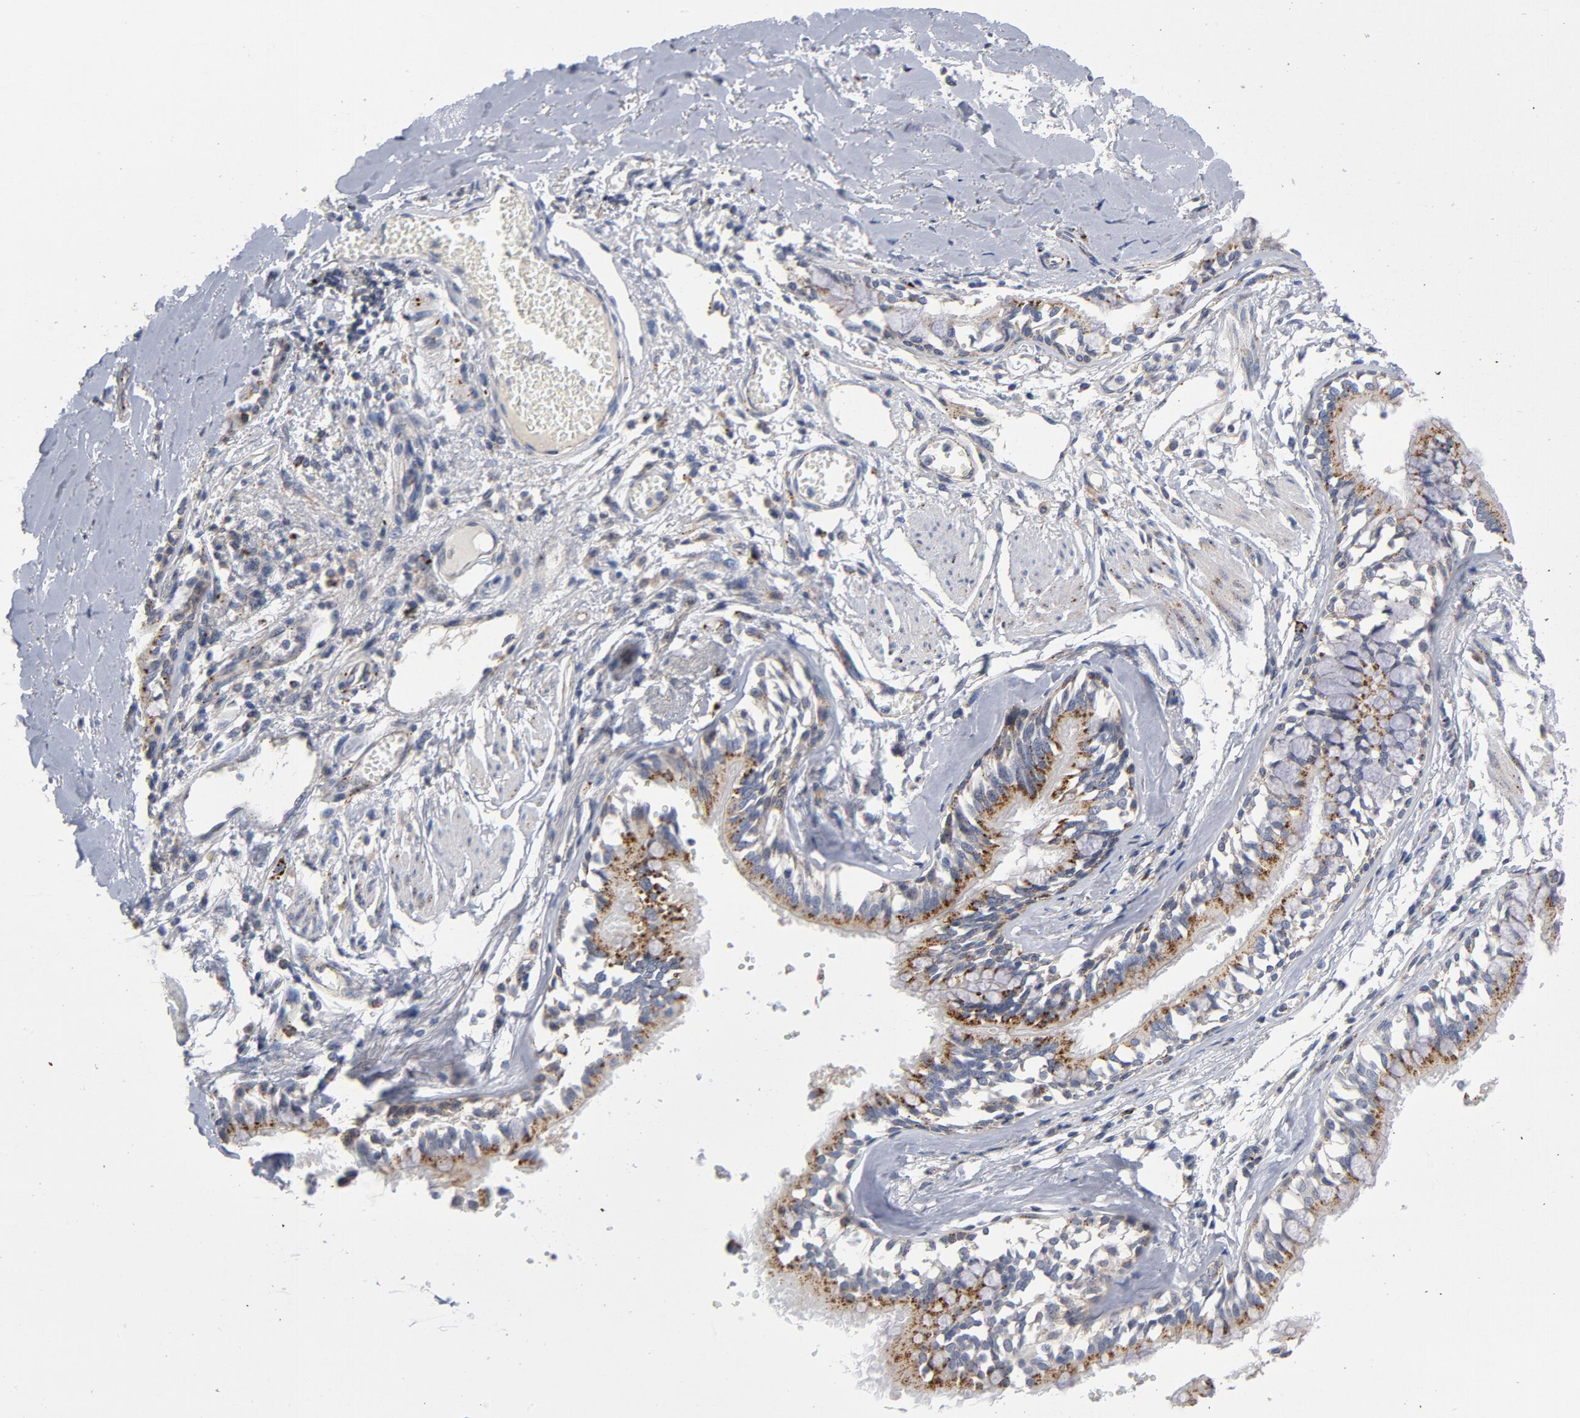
{"staining": {"intensity": "moderate", "quantity": ">75%", "location": "cytoplasmic/membranous"}, "tissue": "bronchus", "cell_type": "Respiratory epithelial cells", "image_type": "normal", "snomed": [{"axis": "morphology", "description": "Normal tissue, NOS"}, {"axis": "topography", "description": "Bronchus"}, {"axis": "topography", "description": "Lung"}], "caption": "Immunohistochemistry (IHC) (DAB (3,3'-diaminobenzidine)) staining of unremarkable human bronchus displays moderate cytoplasmic/membranous protein staining in approximately >75% of respiratory epithelial cells. The staining was performed using DAB (3,3'-diaminobenzidine), with brown indicating positive protein expression. Nuclei are stained blue with hematoxylin.", "gene": "AKT2", "patient": {"sex": "female", "age": 56}}